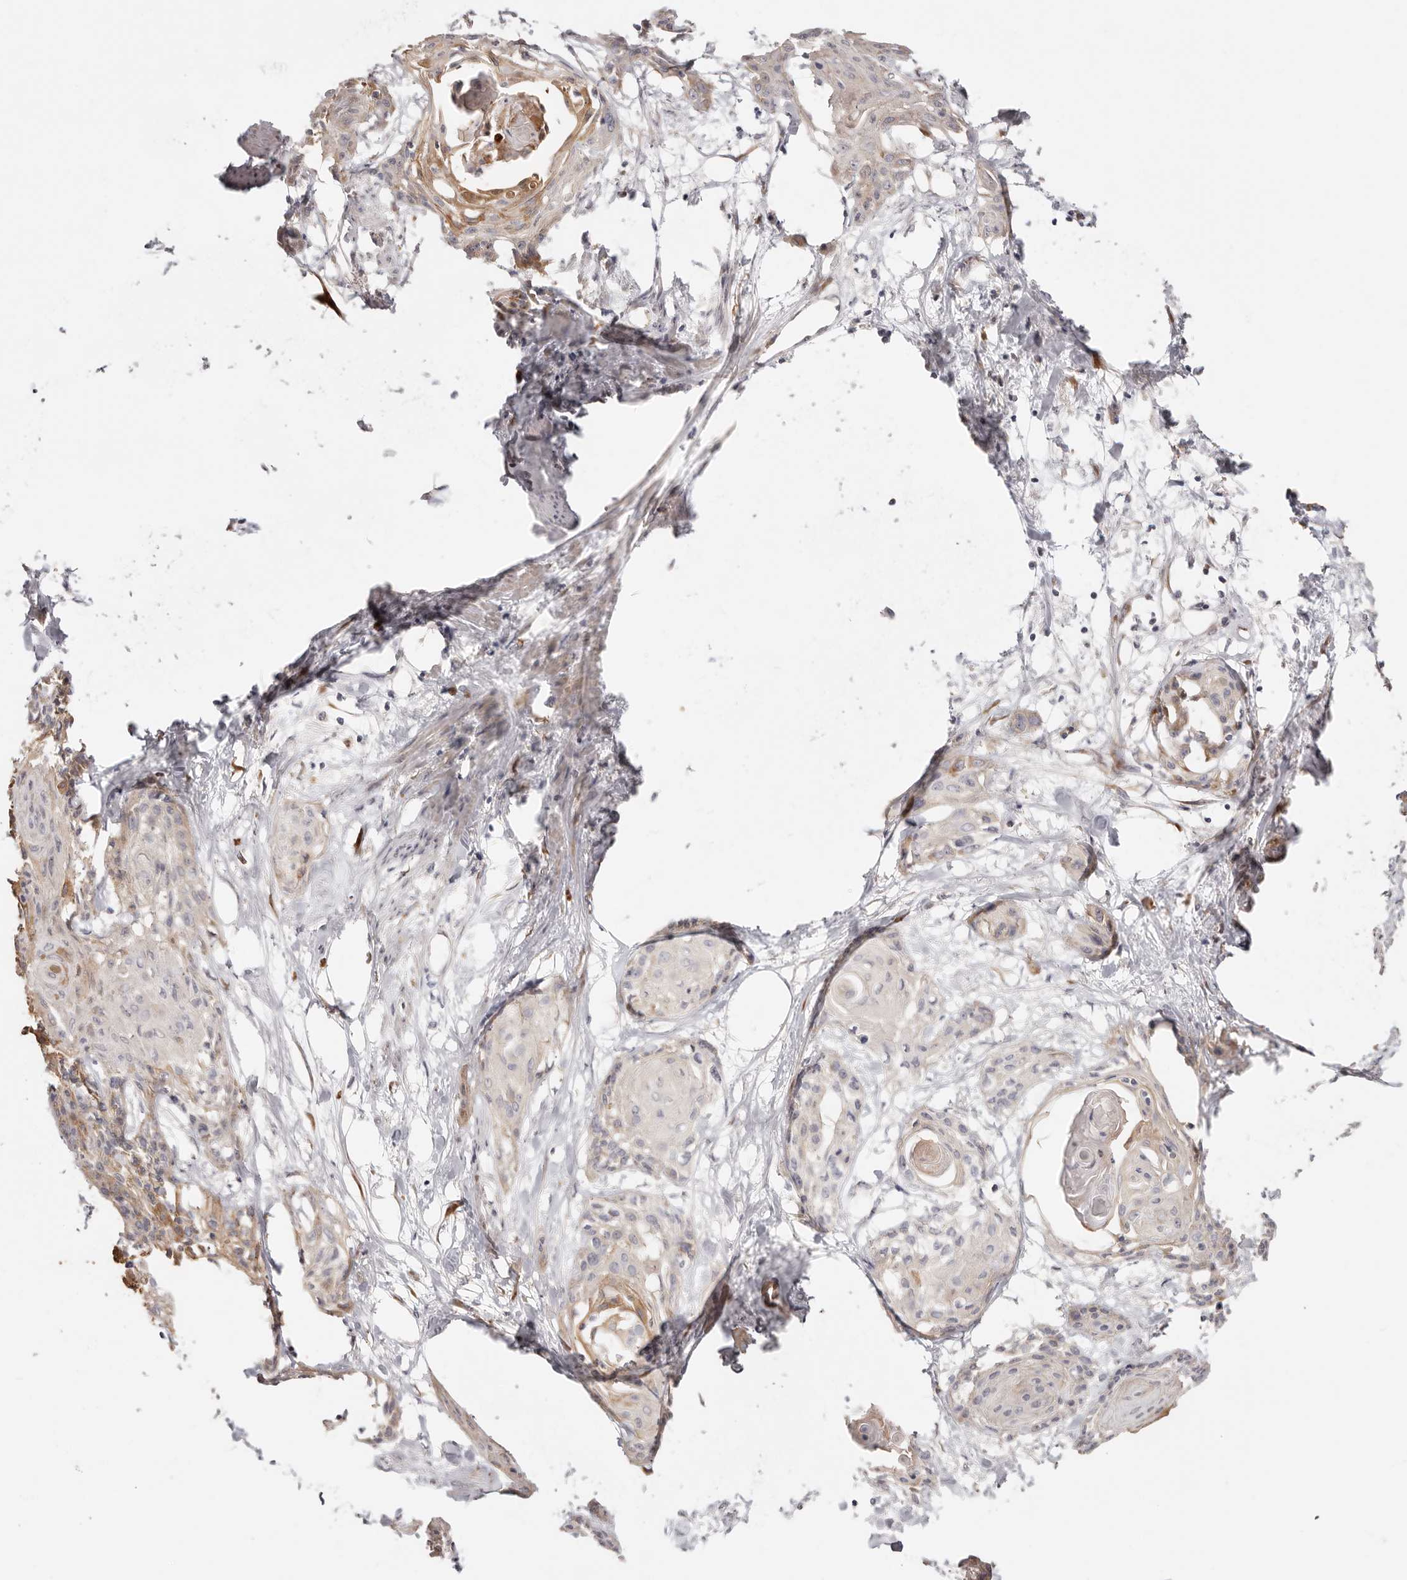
{"staining": {"intensity": "moderate", "quantity": "<25%", "location": "cytoplasmic/membranous"}, "tissue": "cervical cancer", "cell_type": "Tumor cells", "image_type": "cancer", "snomed": [{"axis": "morphology", "description": "Squamous cell carcinoma, NOS"}, {"axis": "topography", "description": "Cervix"}], "caption": "IHC staining of cervical cancer (squamous cell carcinoma), which demonstrates low levels of moderate cytoplasmic/membranous expression in approximately <25% of tumor cells indicating moderate cytoplasmic/membranous protein positivity. The staining was performed using DAB (brown) for protein detection and nuclei were counterstained in hematoxylin (blue).", "gene": "BCL2L15", "patient": {"sex": "female", "age": 57}}